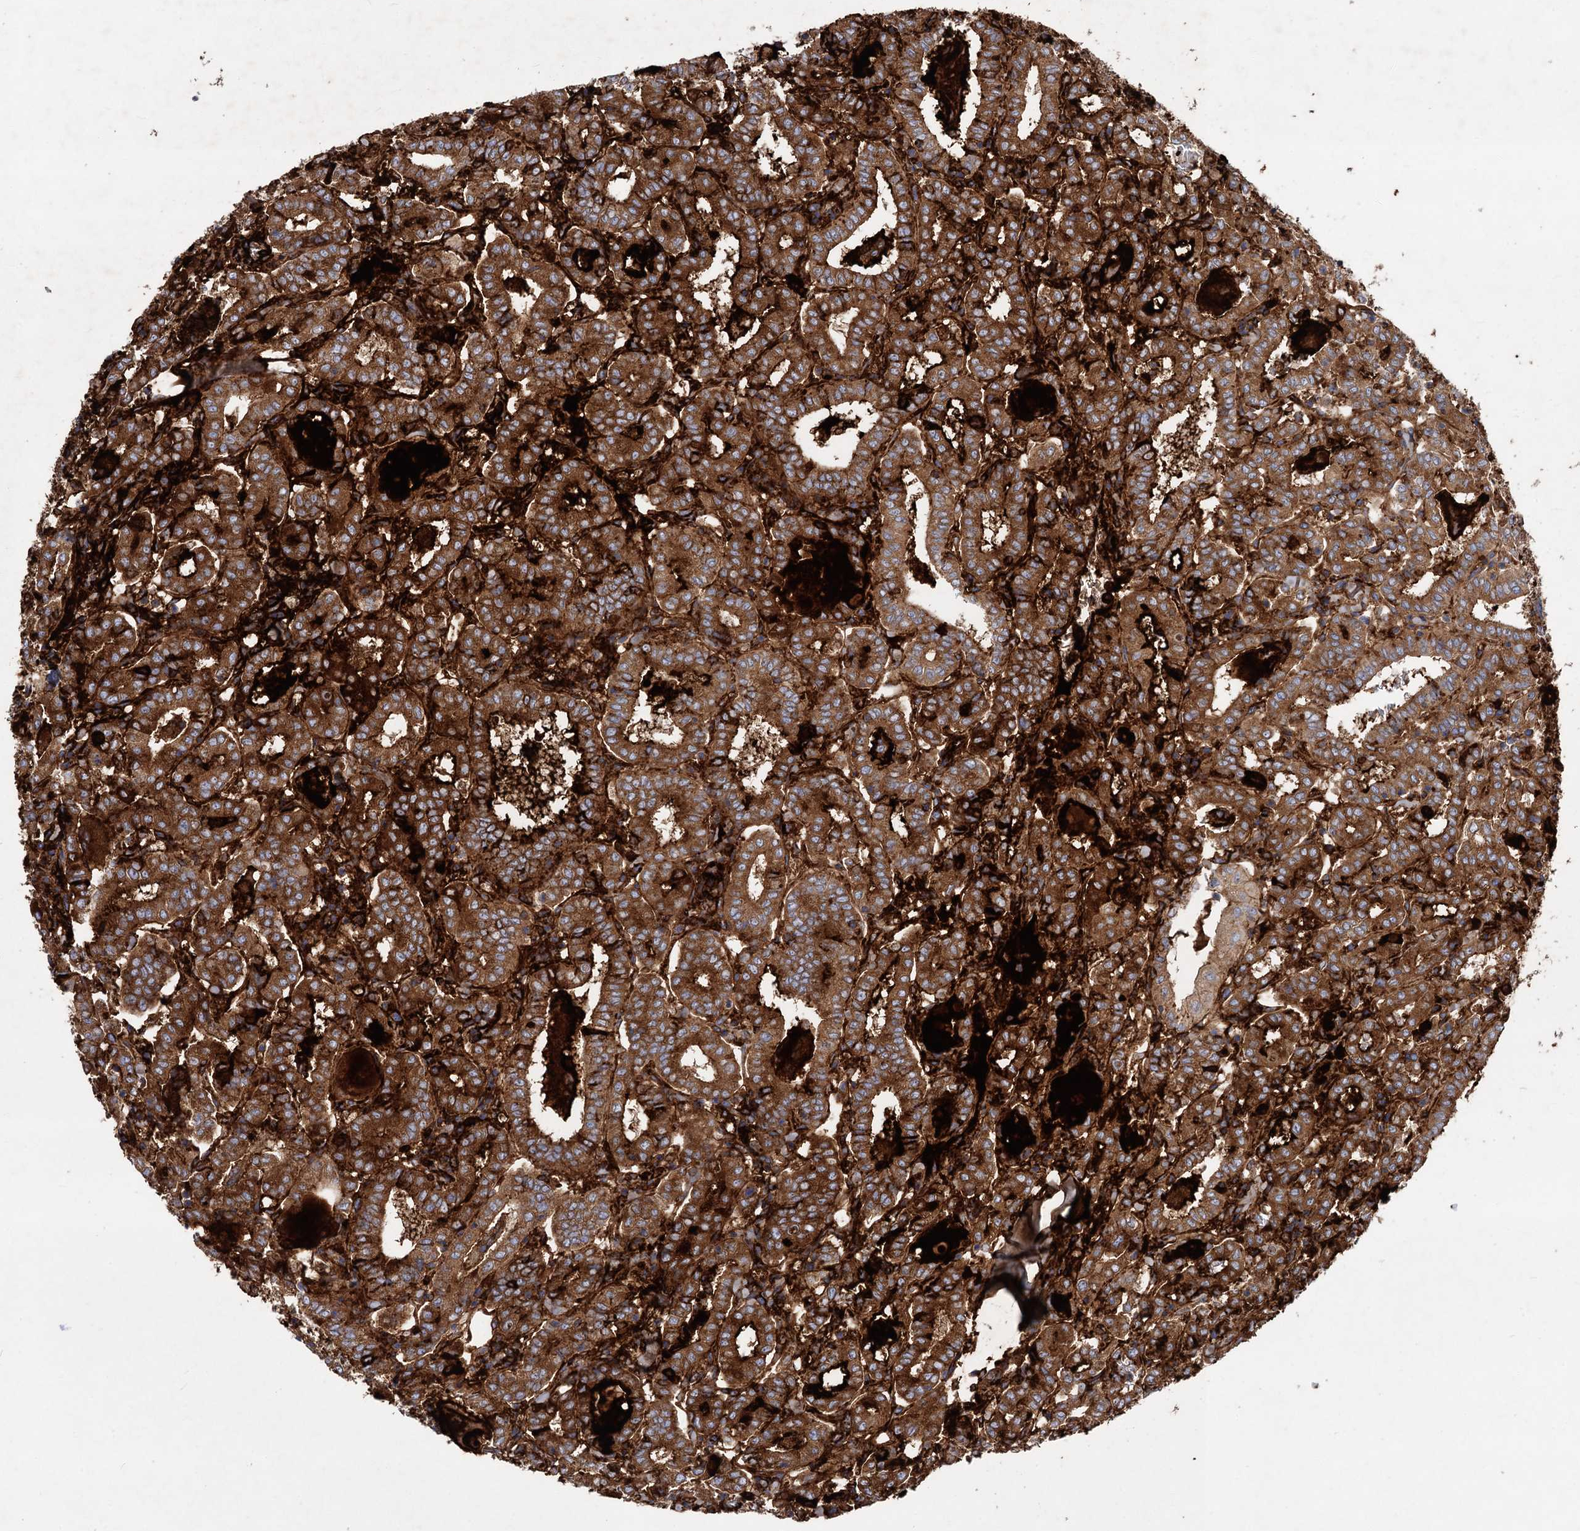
{"staining": {"intensity": "moderate", "quantity": ">75%", "location": "cytoplasmic/membranous"}, "tissue": "thyroid cancer", "cell_type": "Tumor cells", "image_type": "cancer", "snomed": [{"axis": "morphology", "description": "Papillary adenocarcinoma, NOS"}, {"axis": "topography", "description": "Thyroid gland"}], "caption": "Protein analysis of thyroid cancer (papillary adenocarcinoma) tissue exhibits moderate cytoplasmic/membranous positivity in approximately >75% of tumor cells.", "gene": "ANKS3", "patient": {"sex": "female", "age": 72}}